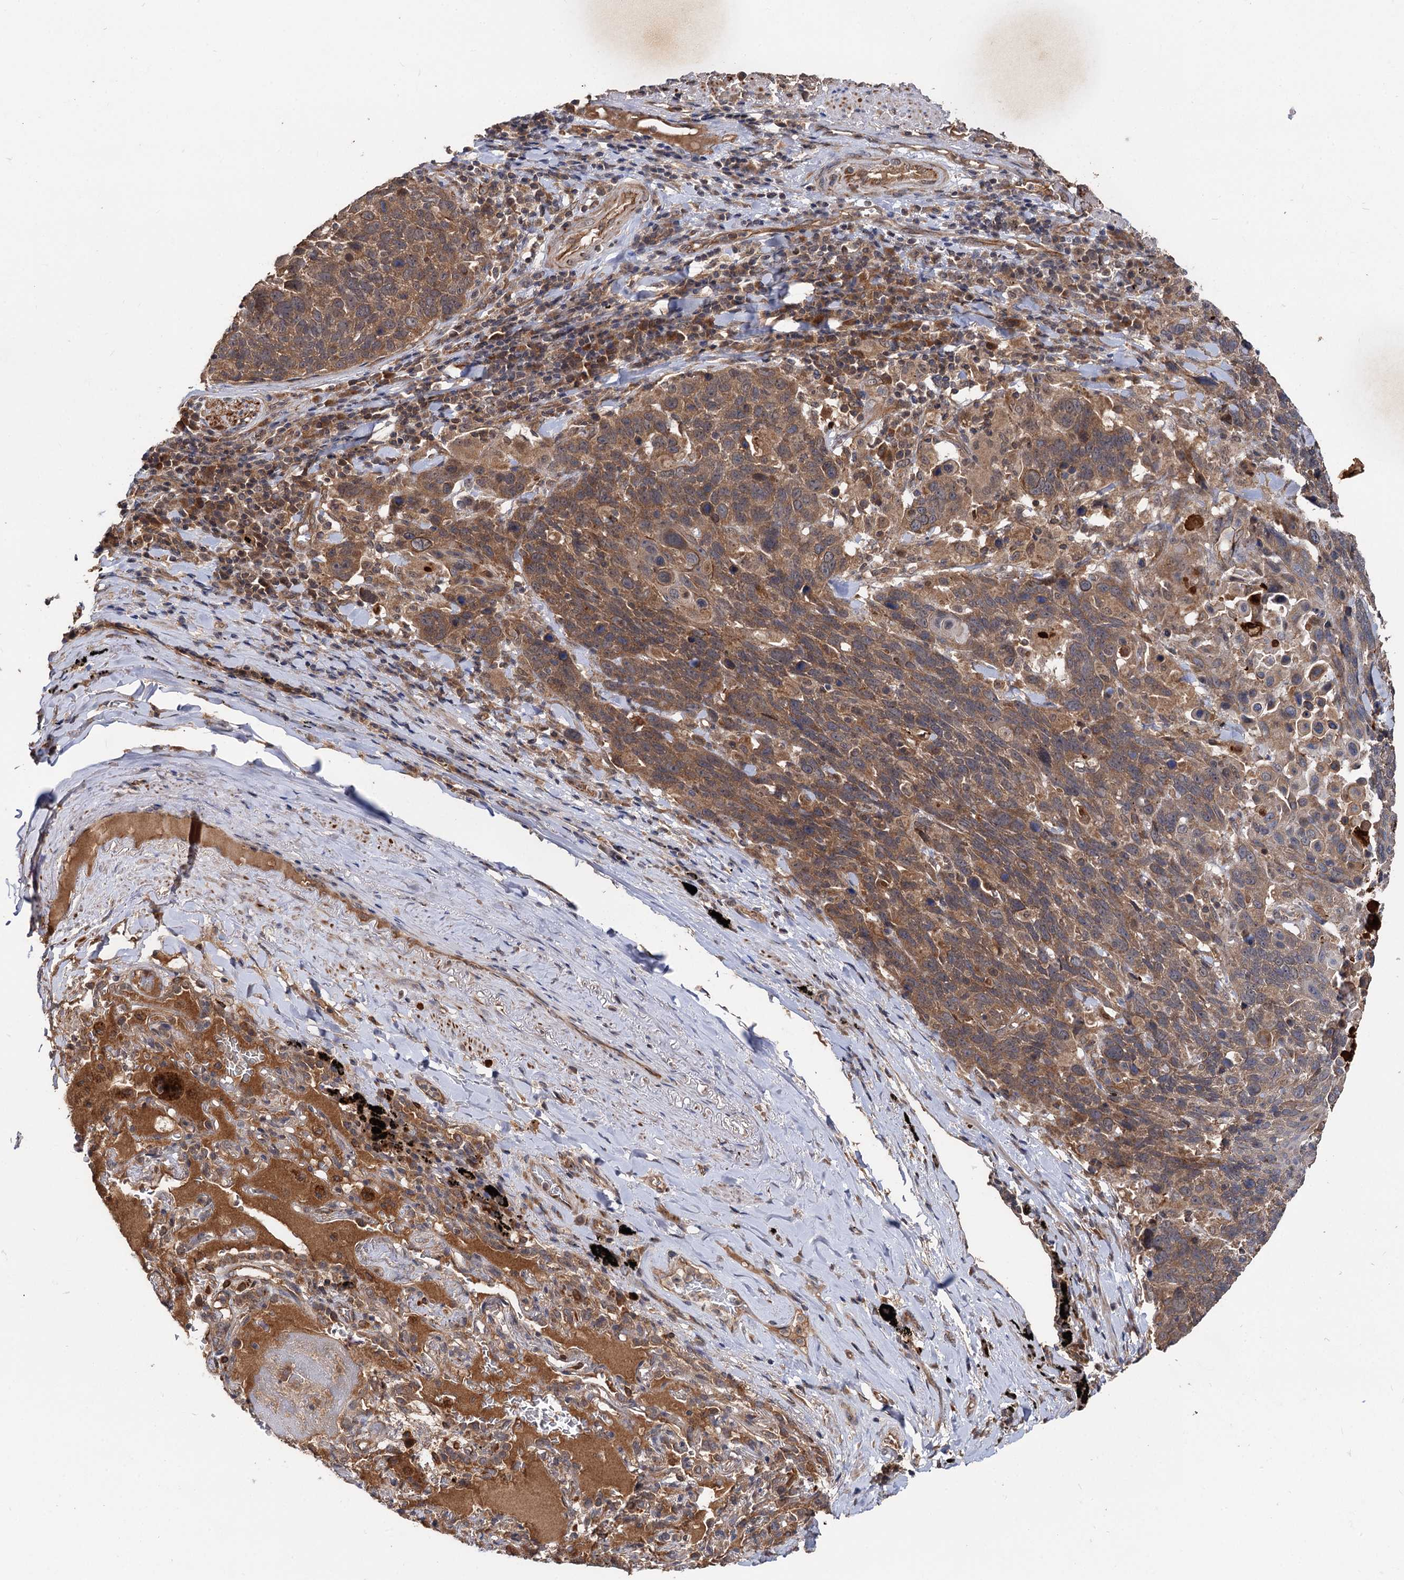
{"staining": {"intensity": "moderate", "quantity": ">75%", "location": "cytoplasmic/membranous"}, "tissue": "lung cancer", "cell_type": "Tumor cells", "image_type": "cancer", "snomed": [{"axis": "morphology", "description": "Squamous cell carcinoma, NOS"}, {"axis": "topography", "description": "Lung"}], "caption": "There is medium levels of moderate cytoplasmic/membranous expression in tumor cells of lung cancer (squamous cell carcinoma), as demonstrated by immunohistochemical staining (brown color).", "gene": "TEX9", "patient": {"sex": "male", "age": 66}}